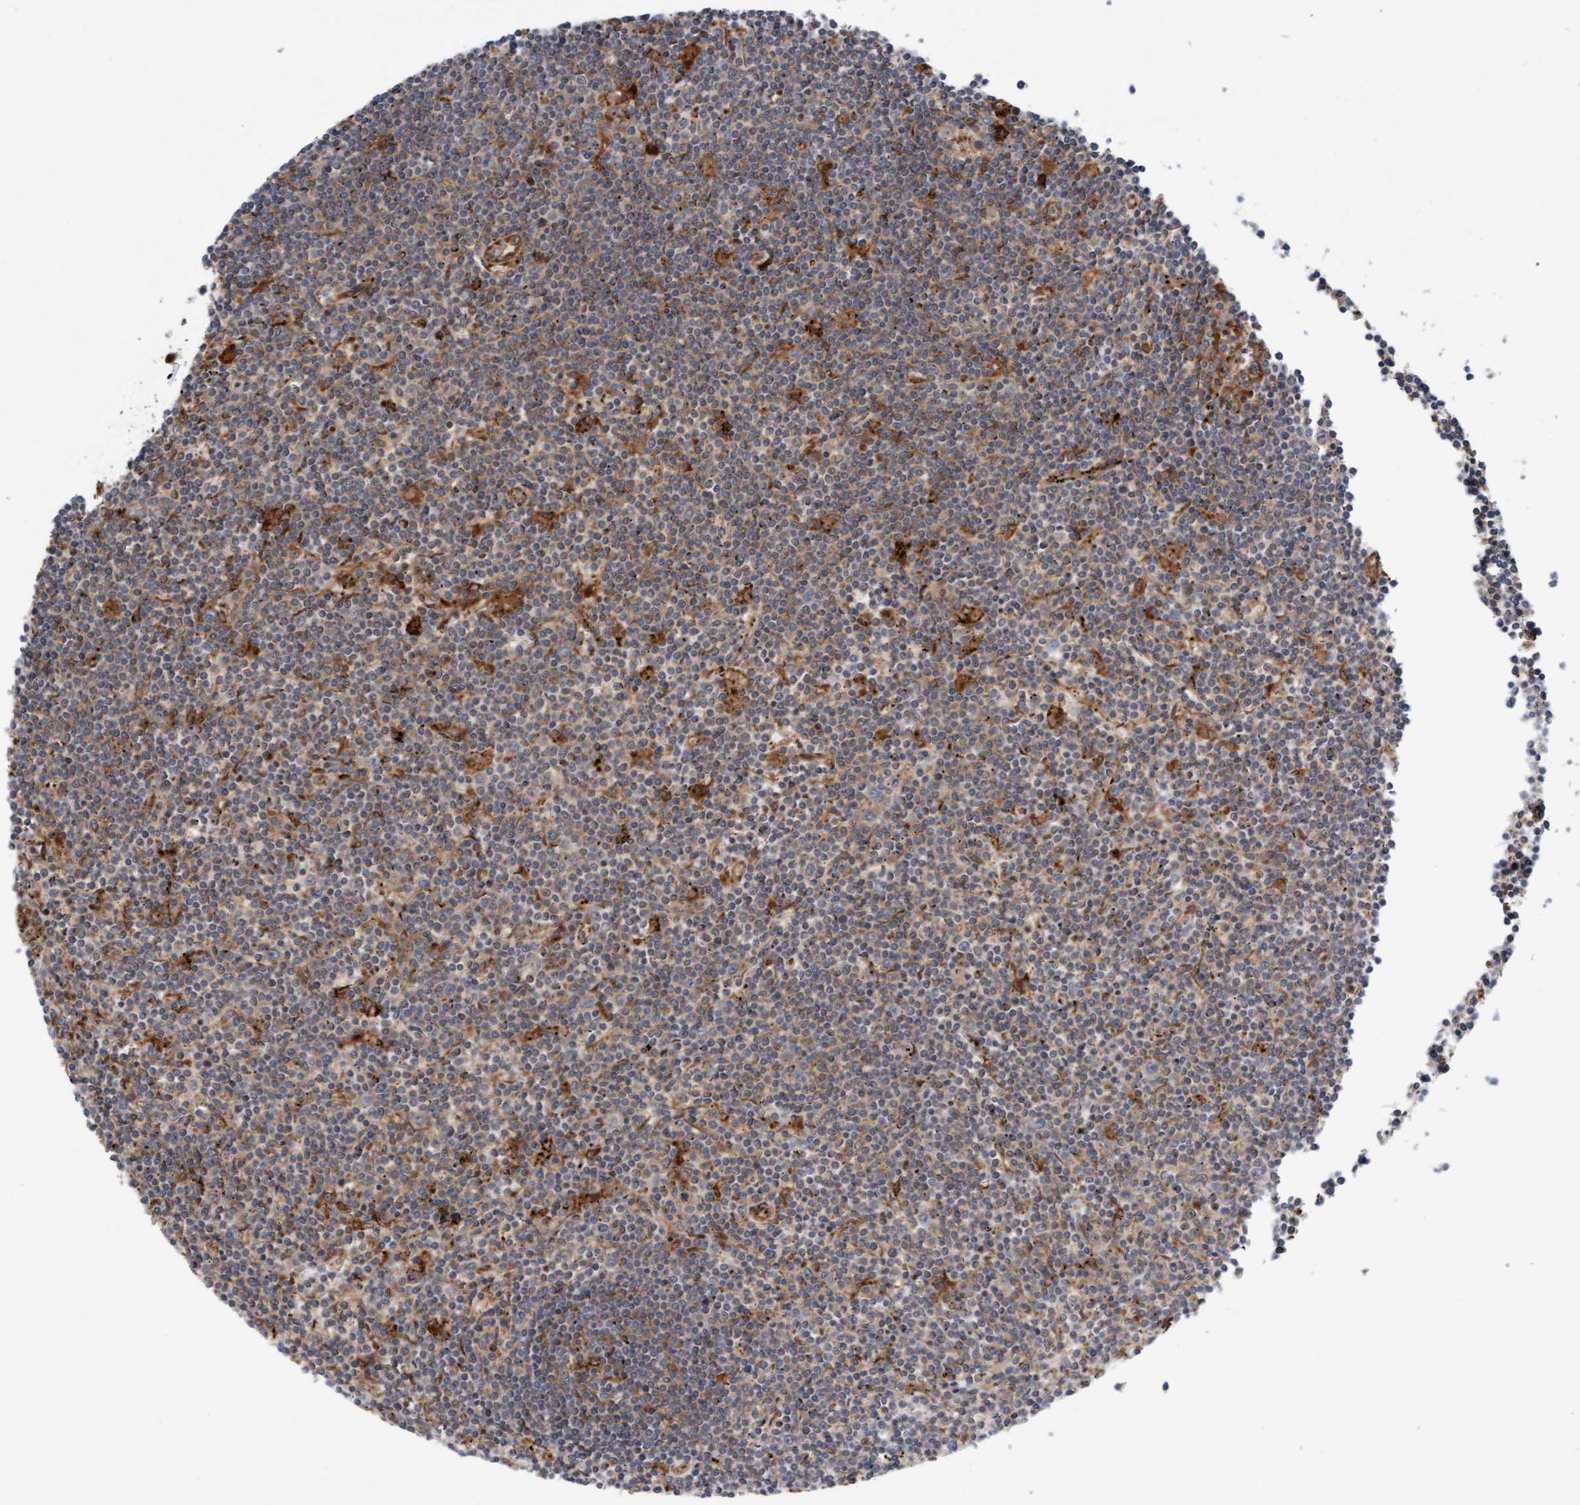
{"staining": {"intensity": "weak", "quantity": "<25%", "location": "cytoplasmic/membranous"}, "tissue": "lymphoma", "cell_type": "Tumor cells", "image_type": "cancer", "snomed": [{"axis": "morphology", "description": "Malignant lymphoma, non-Hodgkin's type, Low grade"}, {"axis": "topography", "description": "Spleen"}], "caption": "Histopathology image shows no protein positivity in tumor cells of low-grade malignant lymphoma, non-Hodgkin's type tissue.", "gene": "KIAA0753", "patient": {"sex": "male", "age": 76}}